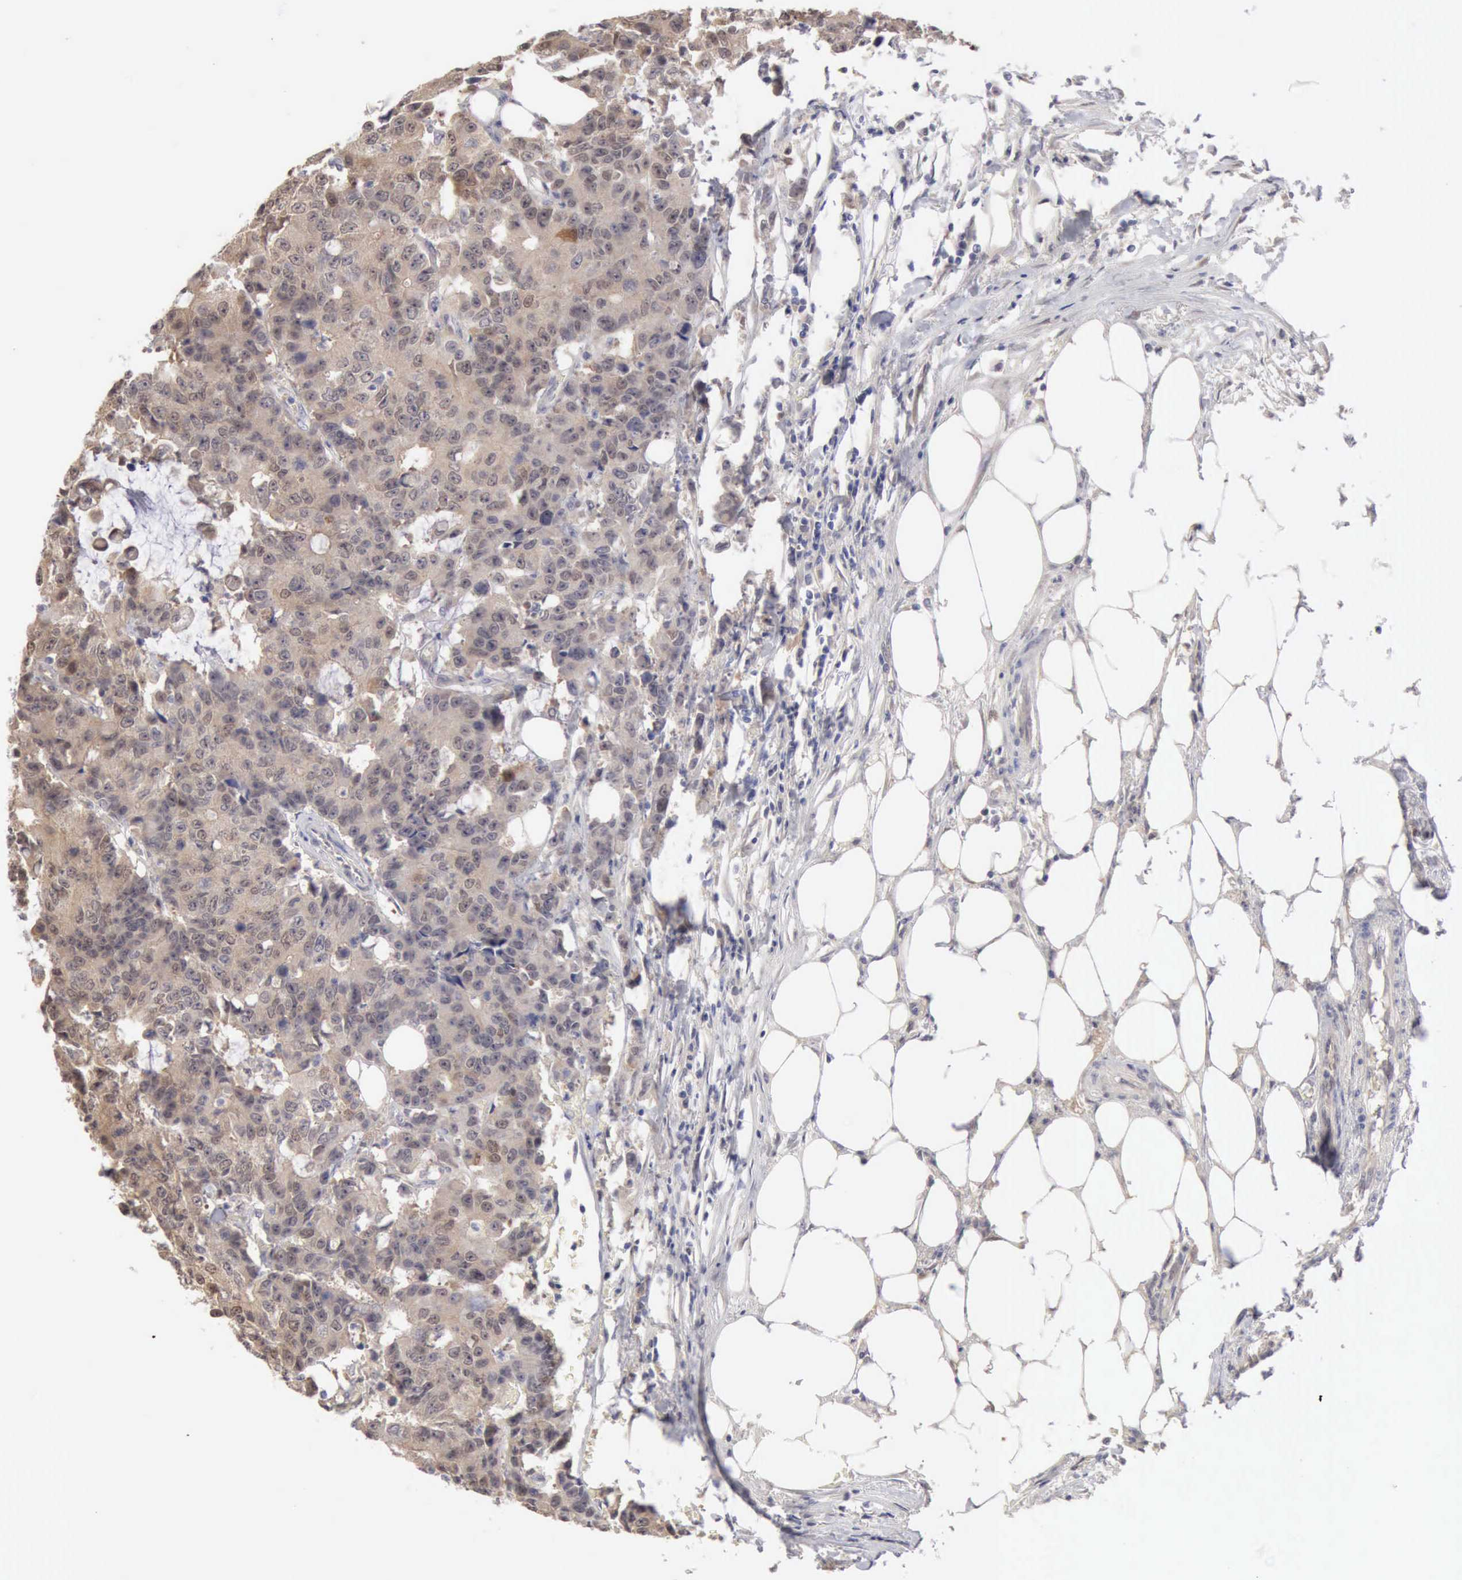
{"staining": {"intensity": "weak", "quantity": "25%-75%", "location": "cytoplasmic/membranous"}, "tissue": "colorectal cancer", "cell_type": "Tumor cells", "image_type": "cancer", "snomed": [{"axis": "morphology", "description": "Adenocarcinoma, NOS"}, {"axis": "topography", "description": "Colon"}], "caption": "Adenocarcinoma (colorectal) stained with IHC exhibits weak cytoplasmic/membranous staining in about 25%-75% of tumor cells.", "gene": "PTGR2", "patient": {"sex": "female", "age": 86}}